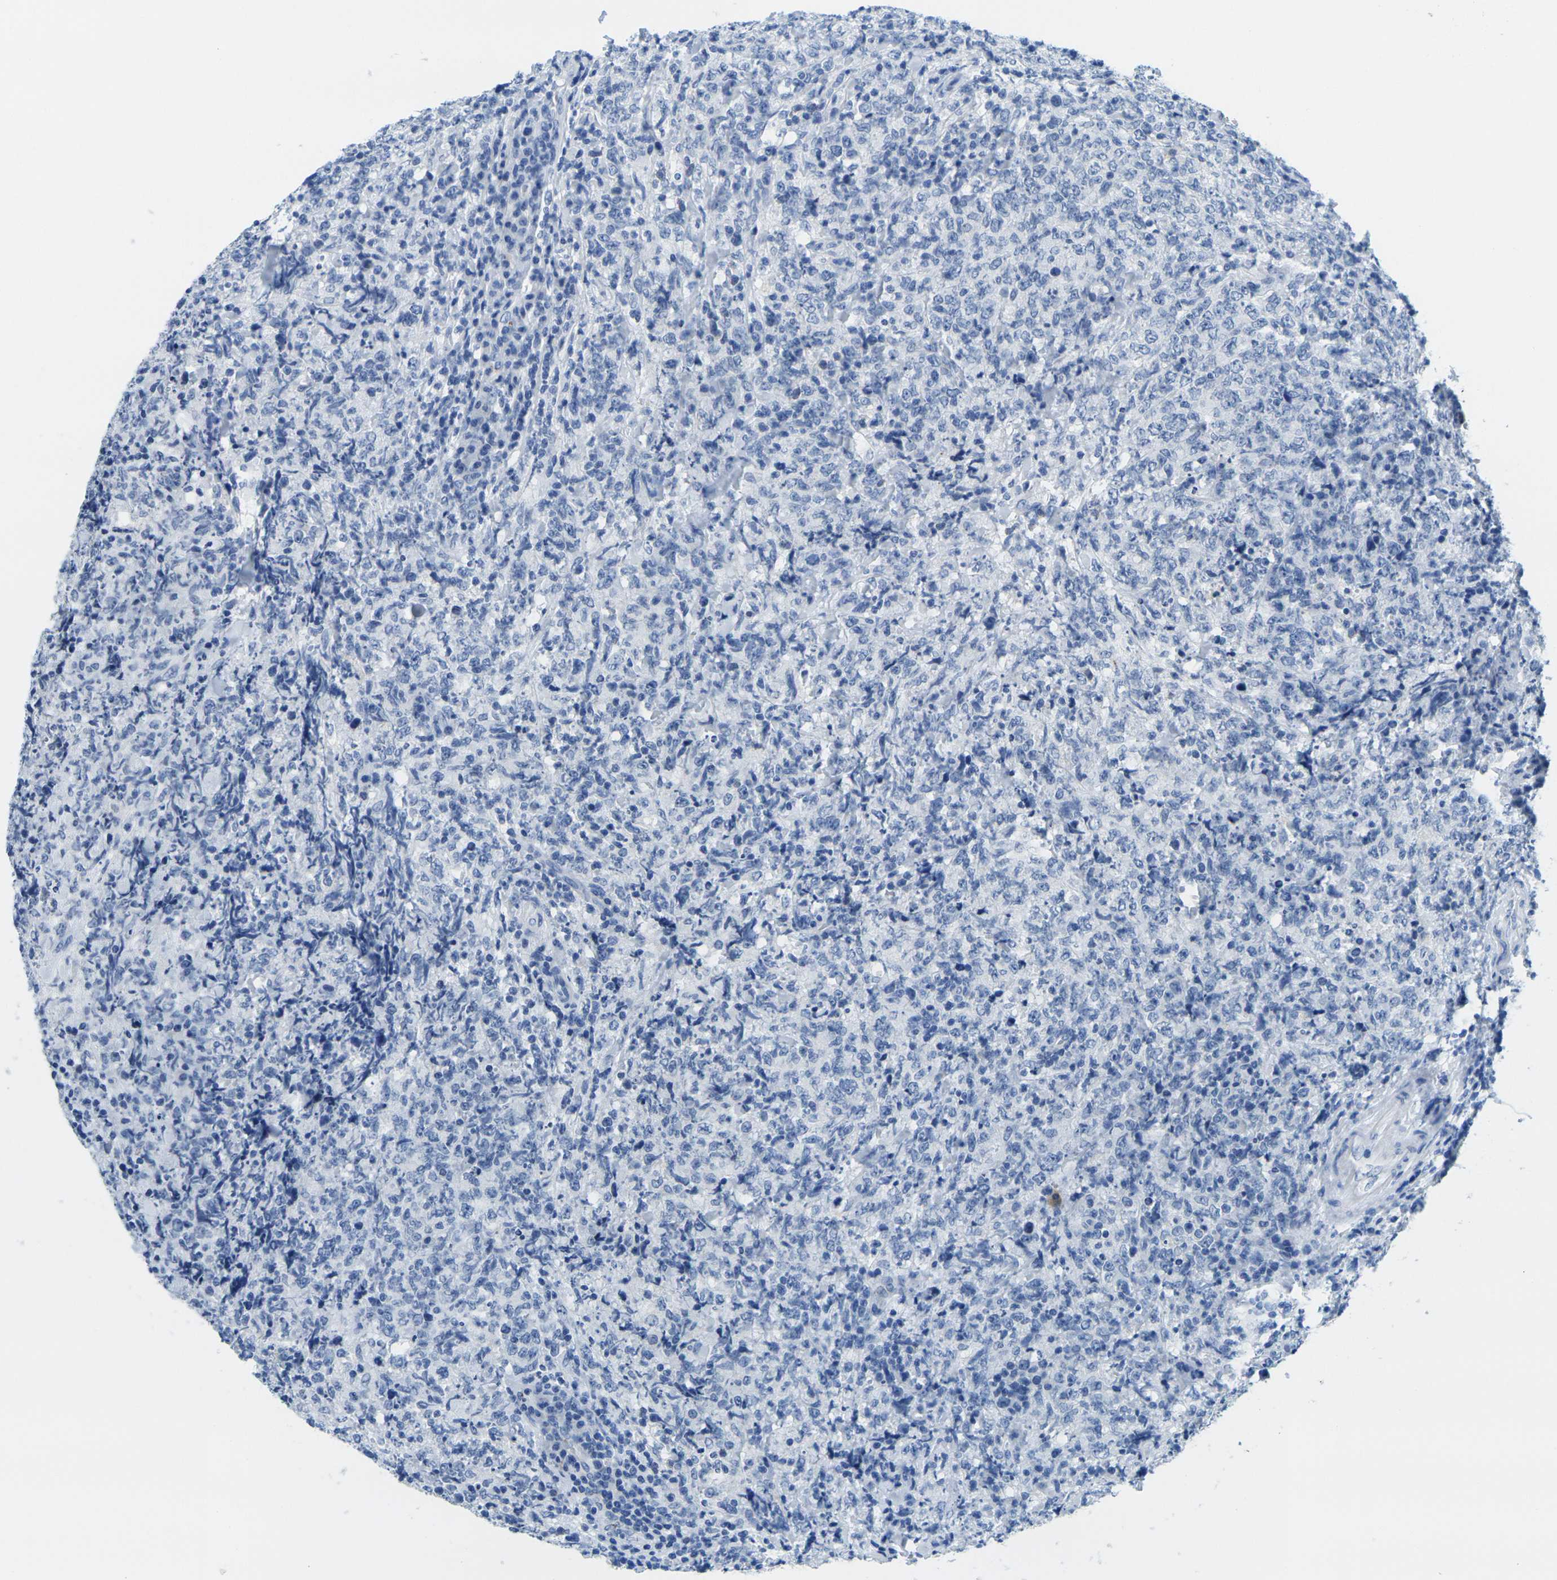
{"staining": {"intensity": "negative", "quantity": "none", "location": "none"}, "tissue": "lymphoma", "cell_type": "Tumor cells", "image_type": "cancer", "snomed": [{"axis": "morphology", "description": "Malignant lymphoma, non-Hodgkin's type, High grade"}, {"axis": "topography", "description": "Tonsil"}], "caption": "This image is of lymphoma stained with immunohistochemistry (IHC) to label a protein in brown with the nuclei are counter-stained blue. There is no positivity in tumor cells. (Brightfield microscopy of DAB IHC at high magnification).", "gene": "FAM3D", "patient": {"sex": "female", "age": 36}}